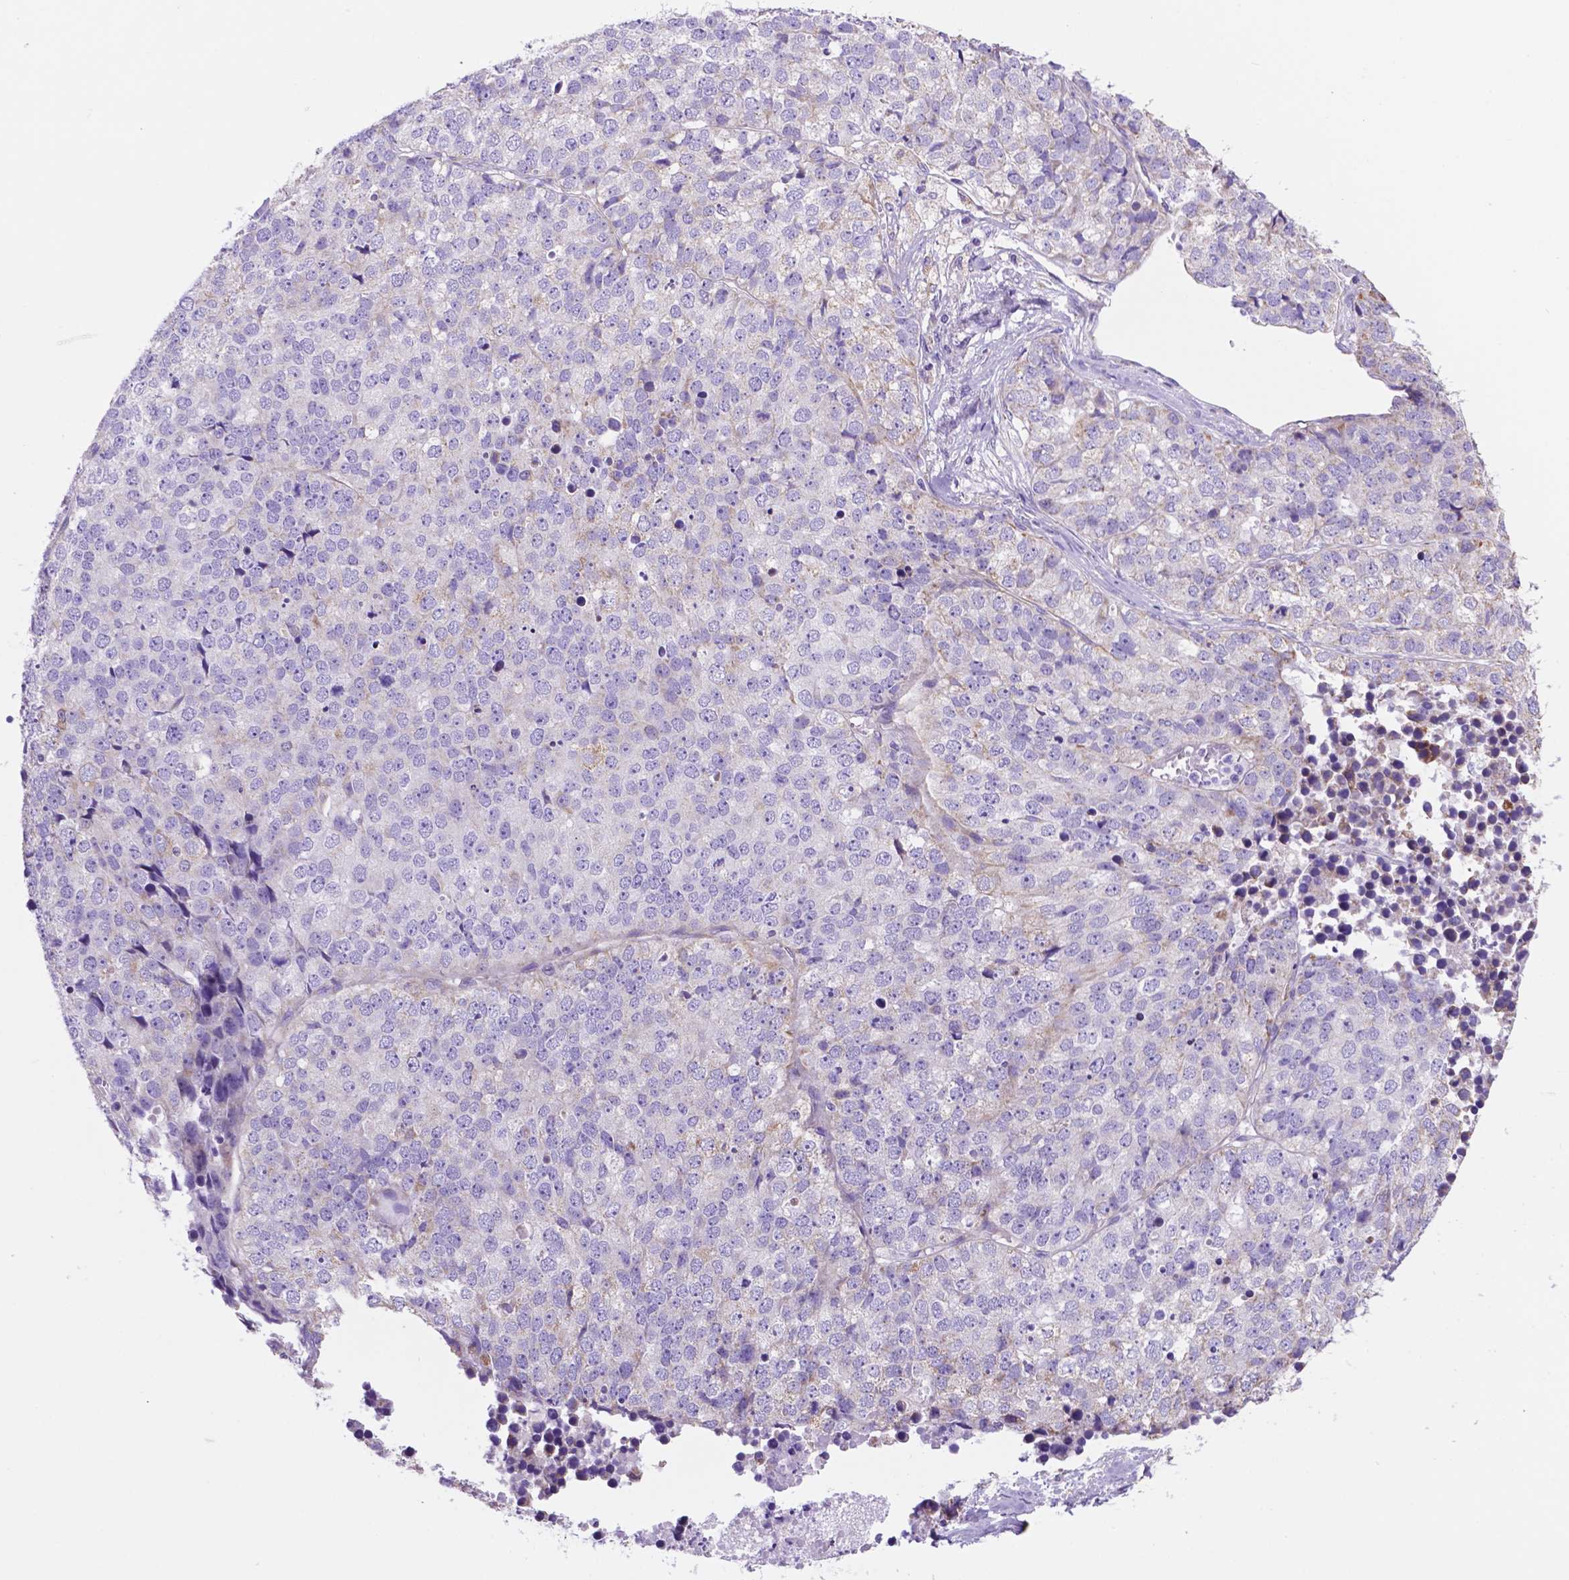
{"staining": {"intensity": "negative", "quantity": "none", "location": "none"}, "tissue": "stomach cancer", "cell_type": "Tumor cells", "image_type": "cancer", "snomed": [{"axis": "morphology", "description": "Adenocarcinoma, NOS"}, {"axis": "topography", "description": "Stomach"}], "caption": "High magnification brightfield microscopy of stomach adenocarcinoma stained with DAB (brown) and counterstained with hematoxylin (blue): tumor cells show no significant staining. (DAB immunohistochemistry (IHC), high magnification).", "gene": "TMEM121B", "patient": {"sex": "male", "age": 69}}